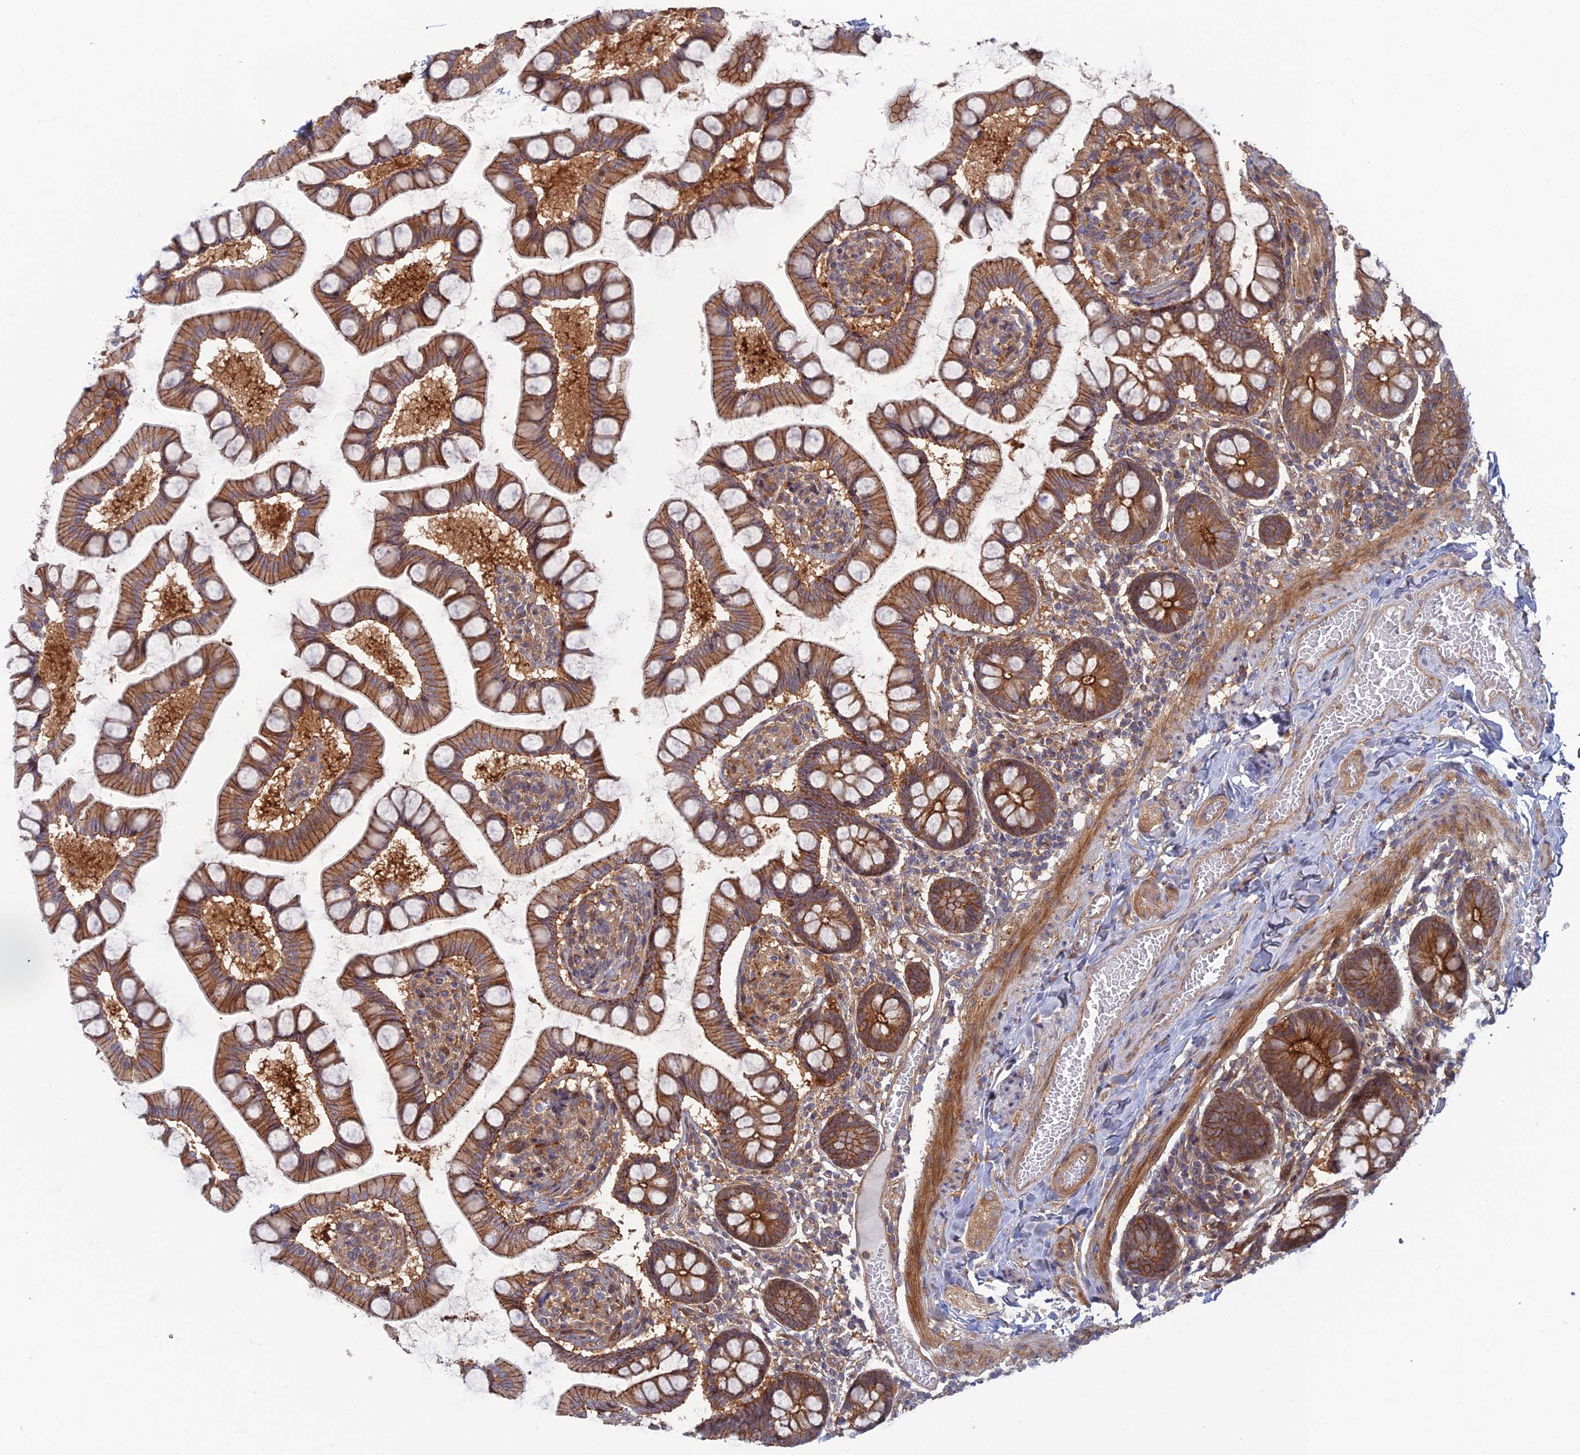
{"staining": {"intensity": "moderate", "quantity": ">75%", "location": "cytoplasmic/membranous"}, "tissue": "small intestine", "cell_type": "Glandular cells", "image_type": "normal", "snomed": [{"axis": "morphology", "description": "Normal tissue, NOS"}, {"axis": "topography", "description": "Small intestine"}], "caption": "Small intestine stained for a protein exhibits moderate cytoplasmic/membranous positivity in glandular cells. (DAB IHC, brown staining for protein, blue staining for nuclei).", "gene": "ABHD1", "patient": {"sex": "male", "age": 41}}